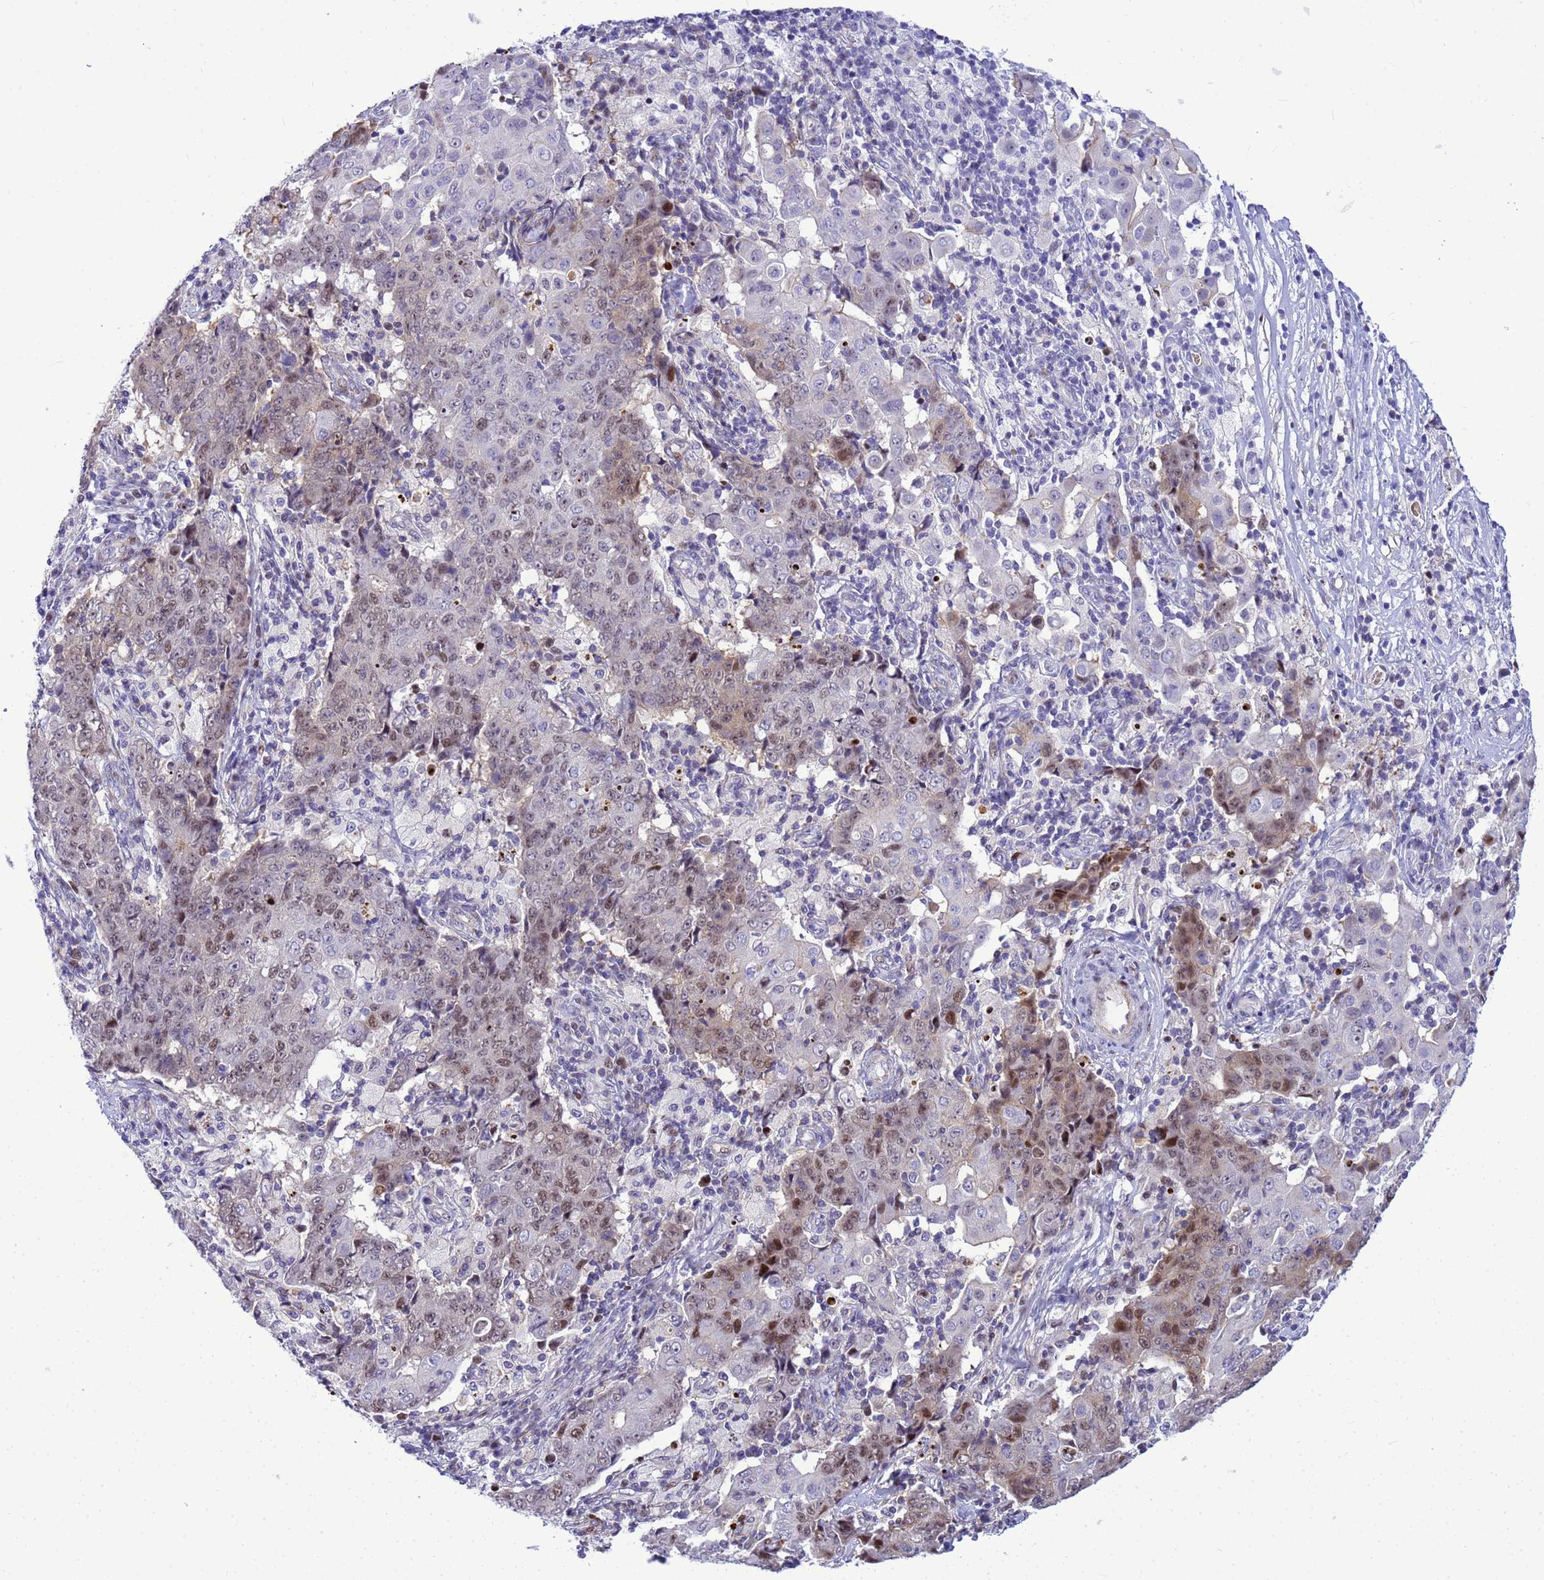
{"staining": {"intensity": "moderate", "quantity": "<25%", "location": "cytoplasmic/membranous,nuclear"}, "tissue": "ovarian cancer", "cell_type": "Tumor cells", "image_type": "cancer", "snomed": [{"axis": "morphology", "description": "Carcinoma, endometroid"}, {"axis": "topography", "description": "Ovary"}], "caption": "This micrograph reveals IHC staining of ovarian cancer (endometroid carcinoma), with low moderate cytoplasmic/membranous and nuclear expression in about <25% of tumor cells.", "gene": "ADAMTS7", "patient": {"sex": "female", "age": 42}}